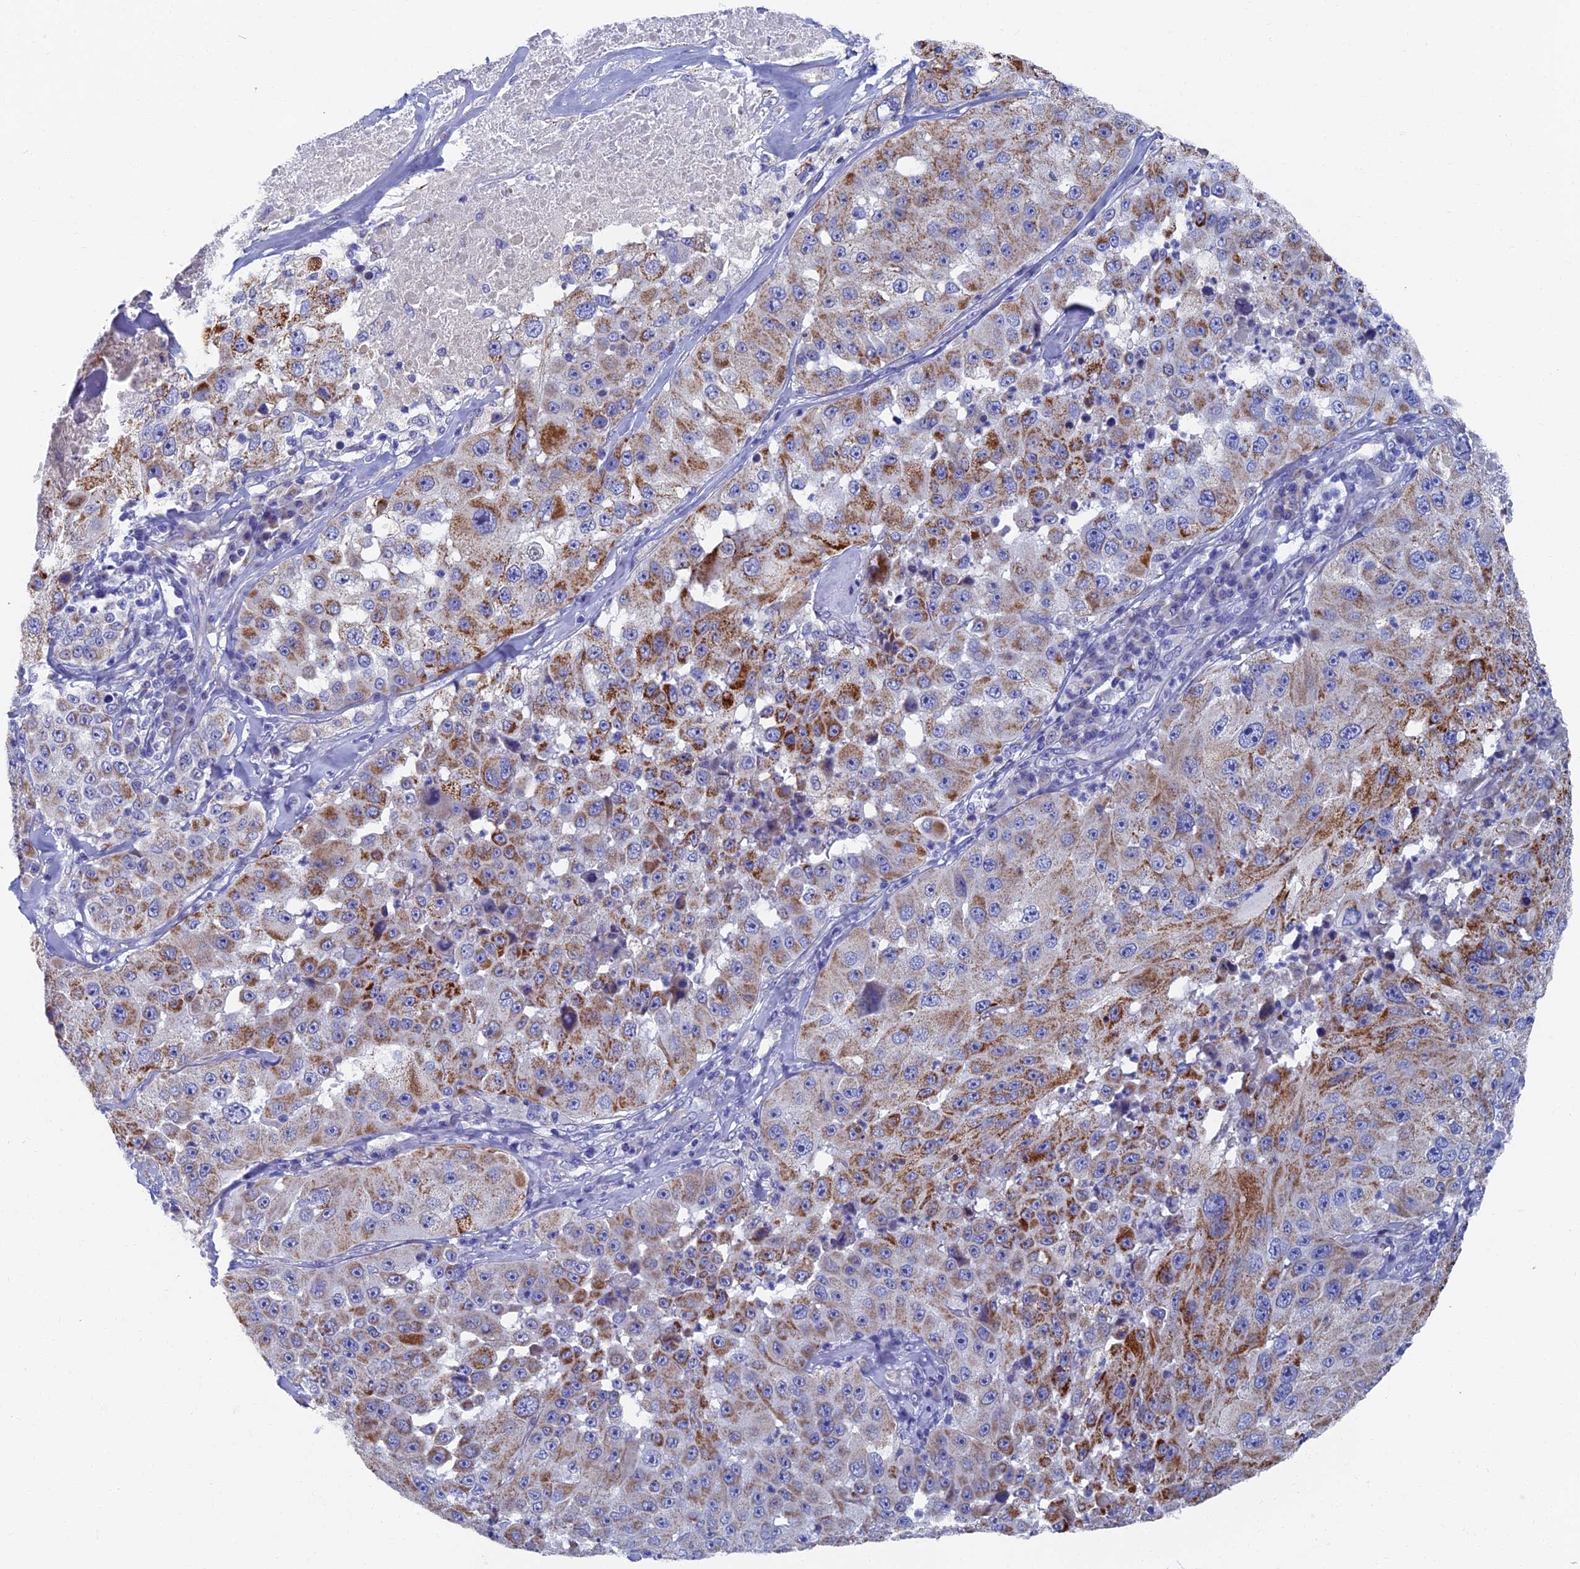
{"staining": {"intensity": "moderate", "quantity": "25%-75%", "location": "cytoplasmic/membranous"}, "tissue": "melanoma", "cell_type": "Tumor cells", "image_type": "cancer", "snomed": [{"axis": "morphology", "description": "Malignant melanoma, Metastatic site"}, {"axis": "topography", "description": "Lymph node"}], "caption": "Melanoma was stained to show a protein in brown. There is medium levels of moderate cytoplasmic/membranous positivity in about 25%-75% of tumor cells. (DAB (3,3'-diaminobenzidine) IHC, brown staining for protein, blue staining for nuclei).", "gene": "OAT", "patient": {"sex": "male", "age": 62}}